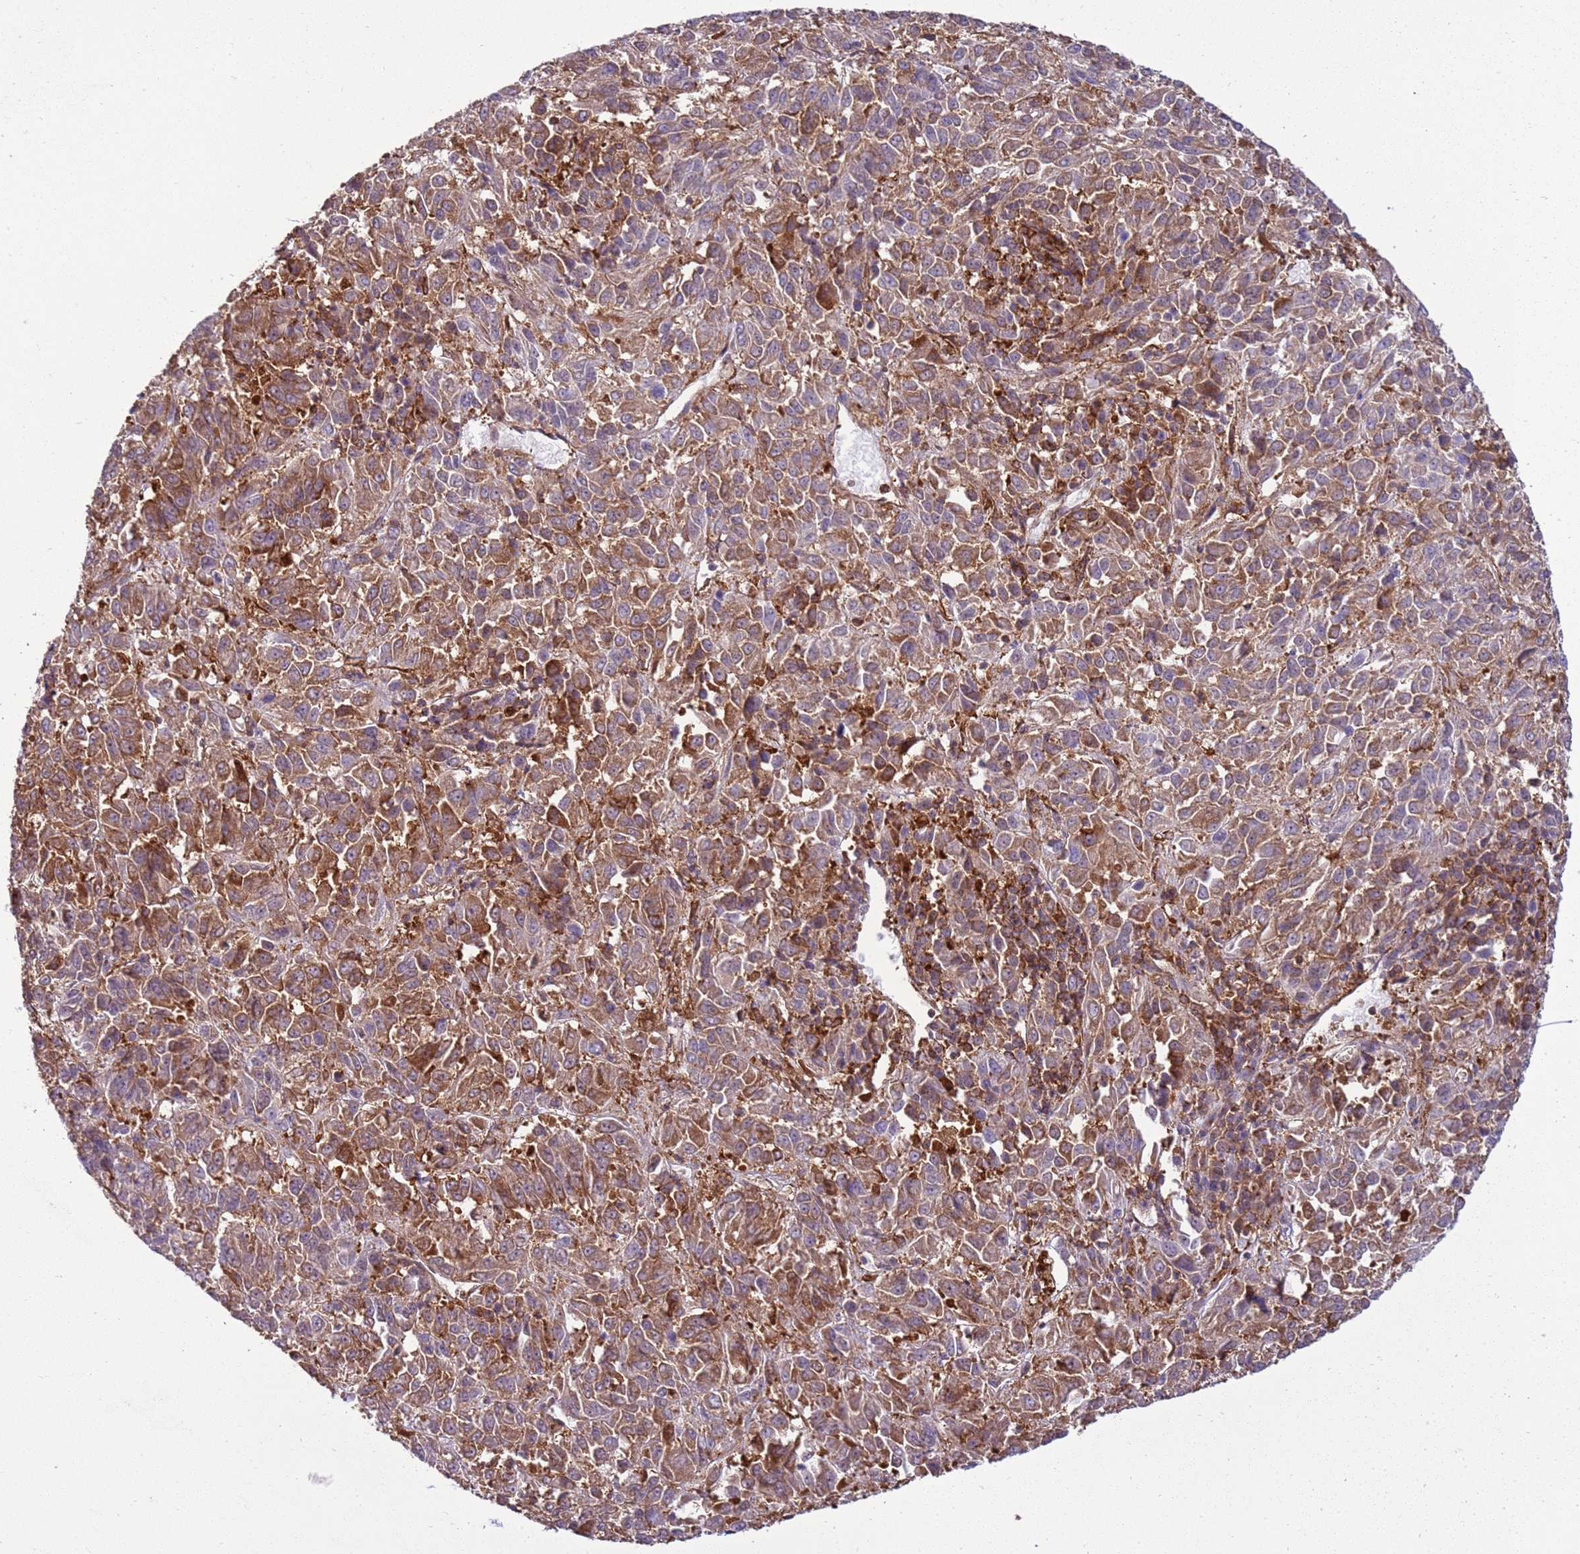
{"staining": {"intensity": "moderate", "quantity": "25%-75%", "location": "cytoplasmic/membranous"}, "tissue": "melanoma", "cell_type": "Tumor cells", "image_type": "cancer", "snomed": [{"axis": "morphology", "description": "Malignant melanoma, Metastatic site"}, {"axis": "topography", "description": "Lung"}], "caption": "Moderate cytoplasmic/membranous positivity is seen in about 25%-75% of tumor cells in malignant melanoma (metastatic site).", "gene": "GABRE", "patient": {"sex": "male", "age": 64}}